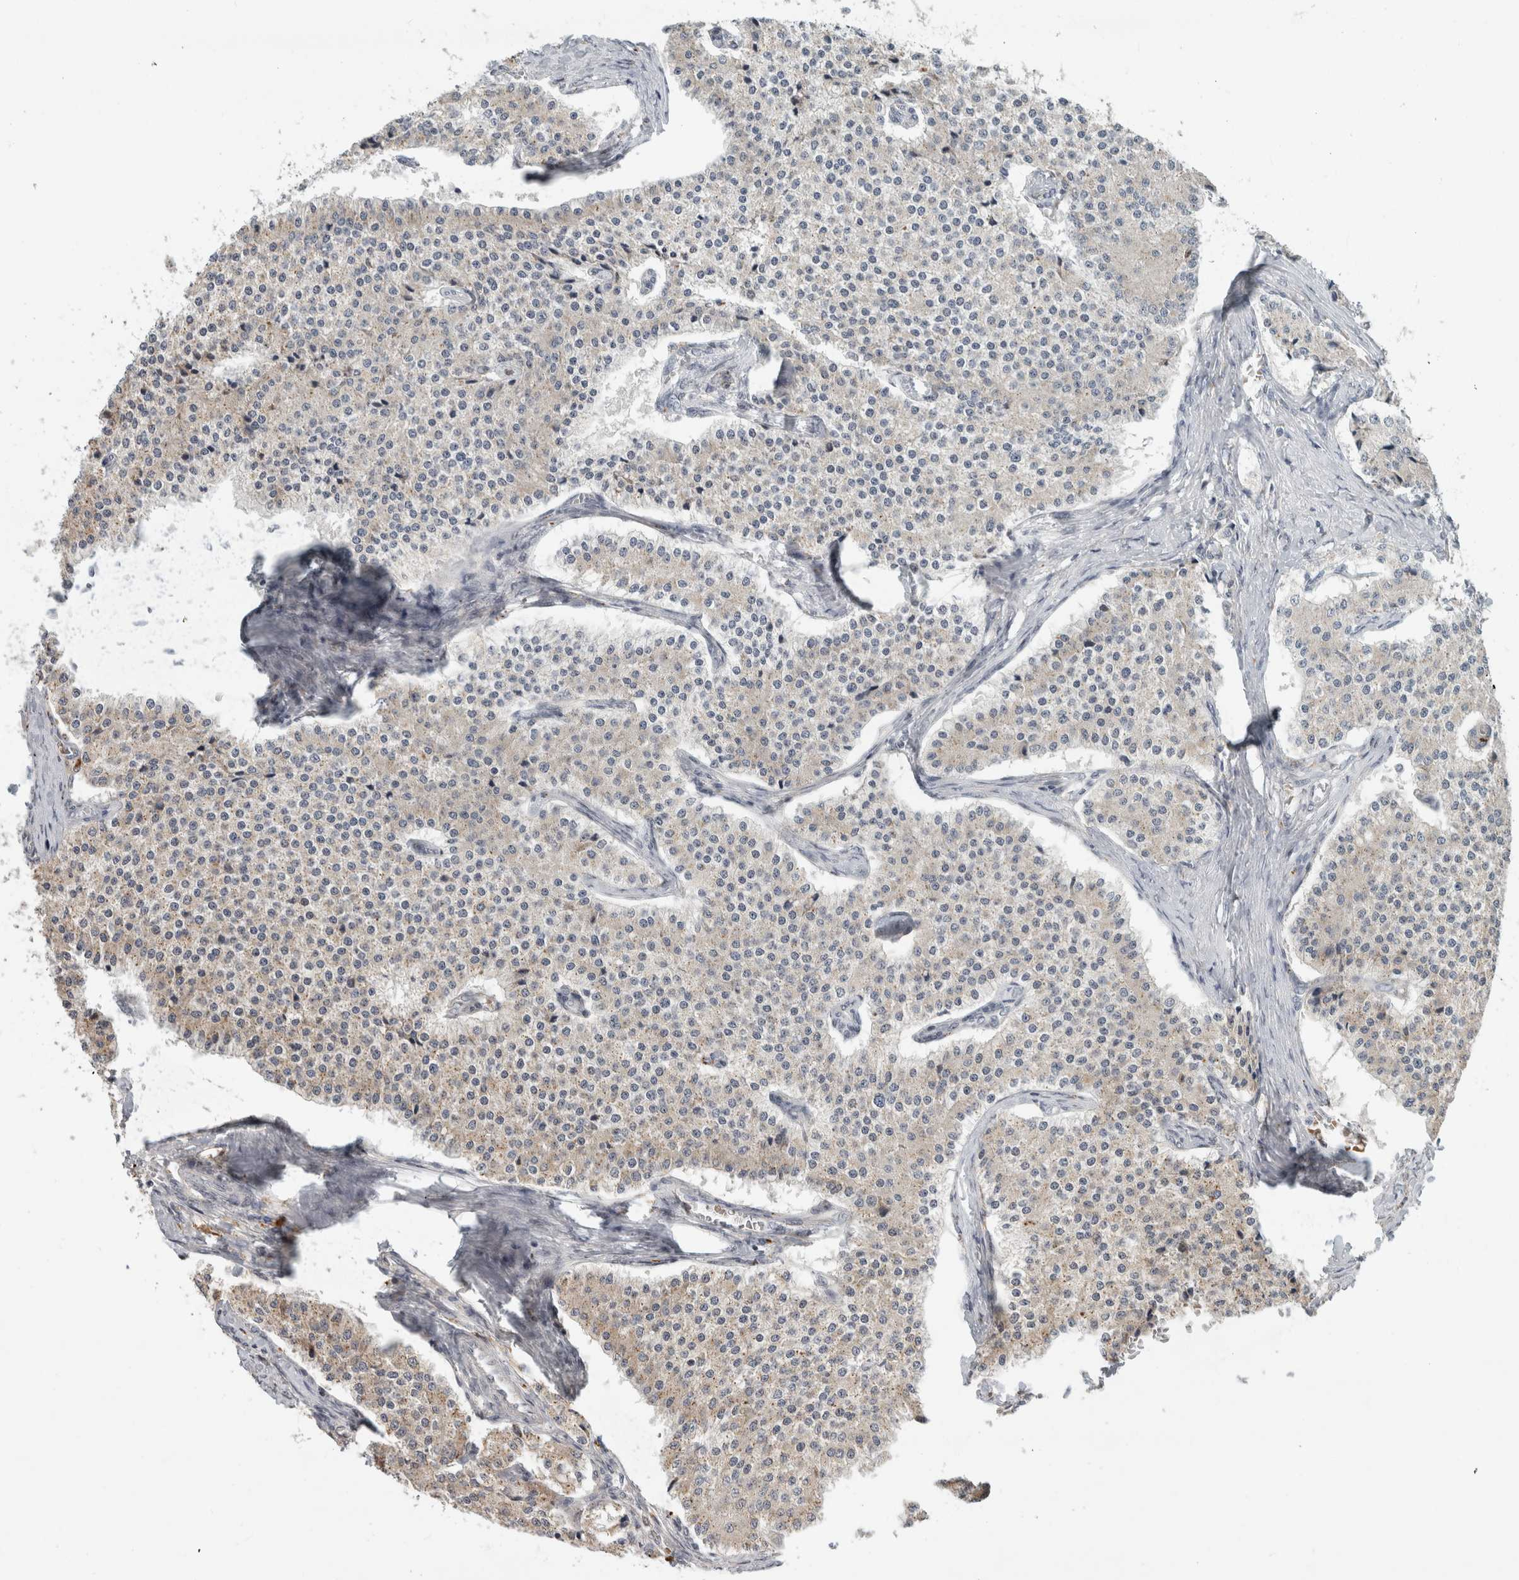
{"staining": {"intensity": "weak", "quantity": "25%-75%", "location": "cytoplasmic/membranous"}, "tissue": "carcinoid", "cell_type": "Tumor cells", "image_type": "cancer", "snomed": [{"axis": "morphology", "description": "Carcinoid, malignant, NOS"}, {"axis": "topography", "description": "Colon"}], "caption": "Immunohistochemical staining of human carcinoid shows low levels of weak cytoplasmic/membranous staining in about 25%-75% of tumor cells. The protein is shown in brown color, while the nuclei are stained blue.", "gene": "NAB2", "patient": {"sex": "female", "age": 52}}